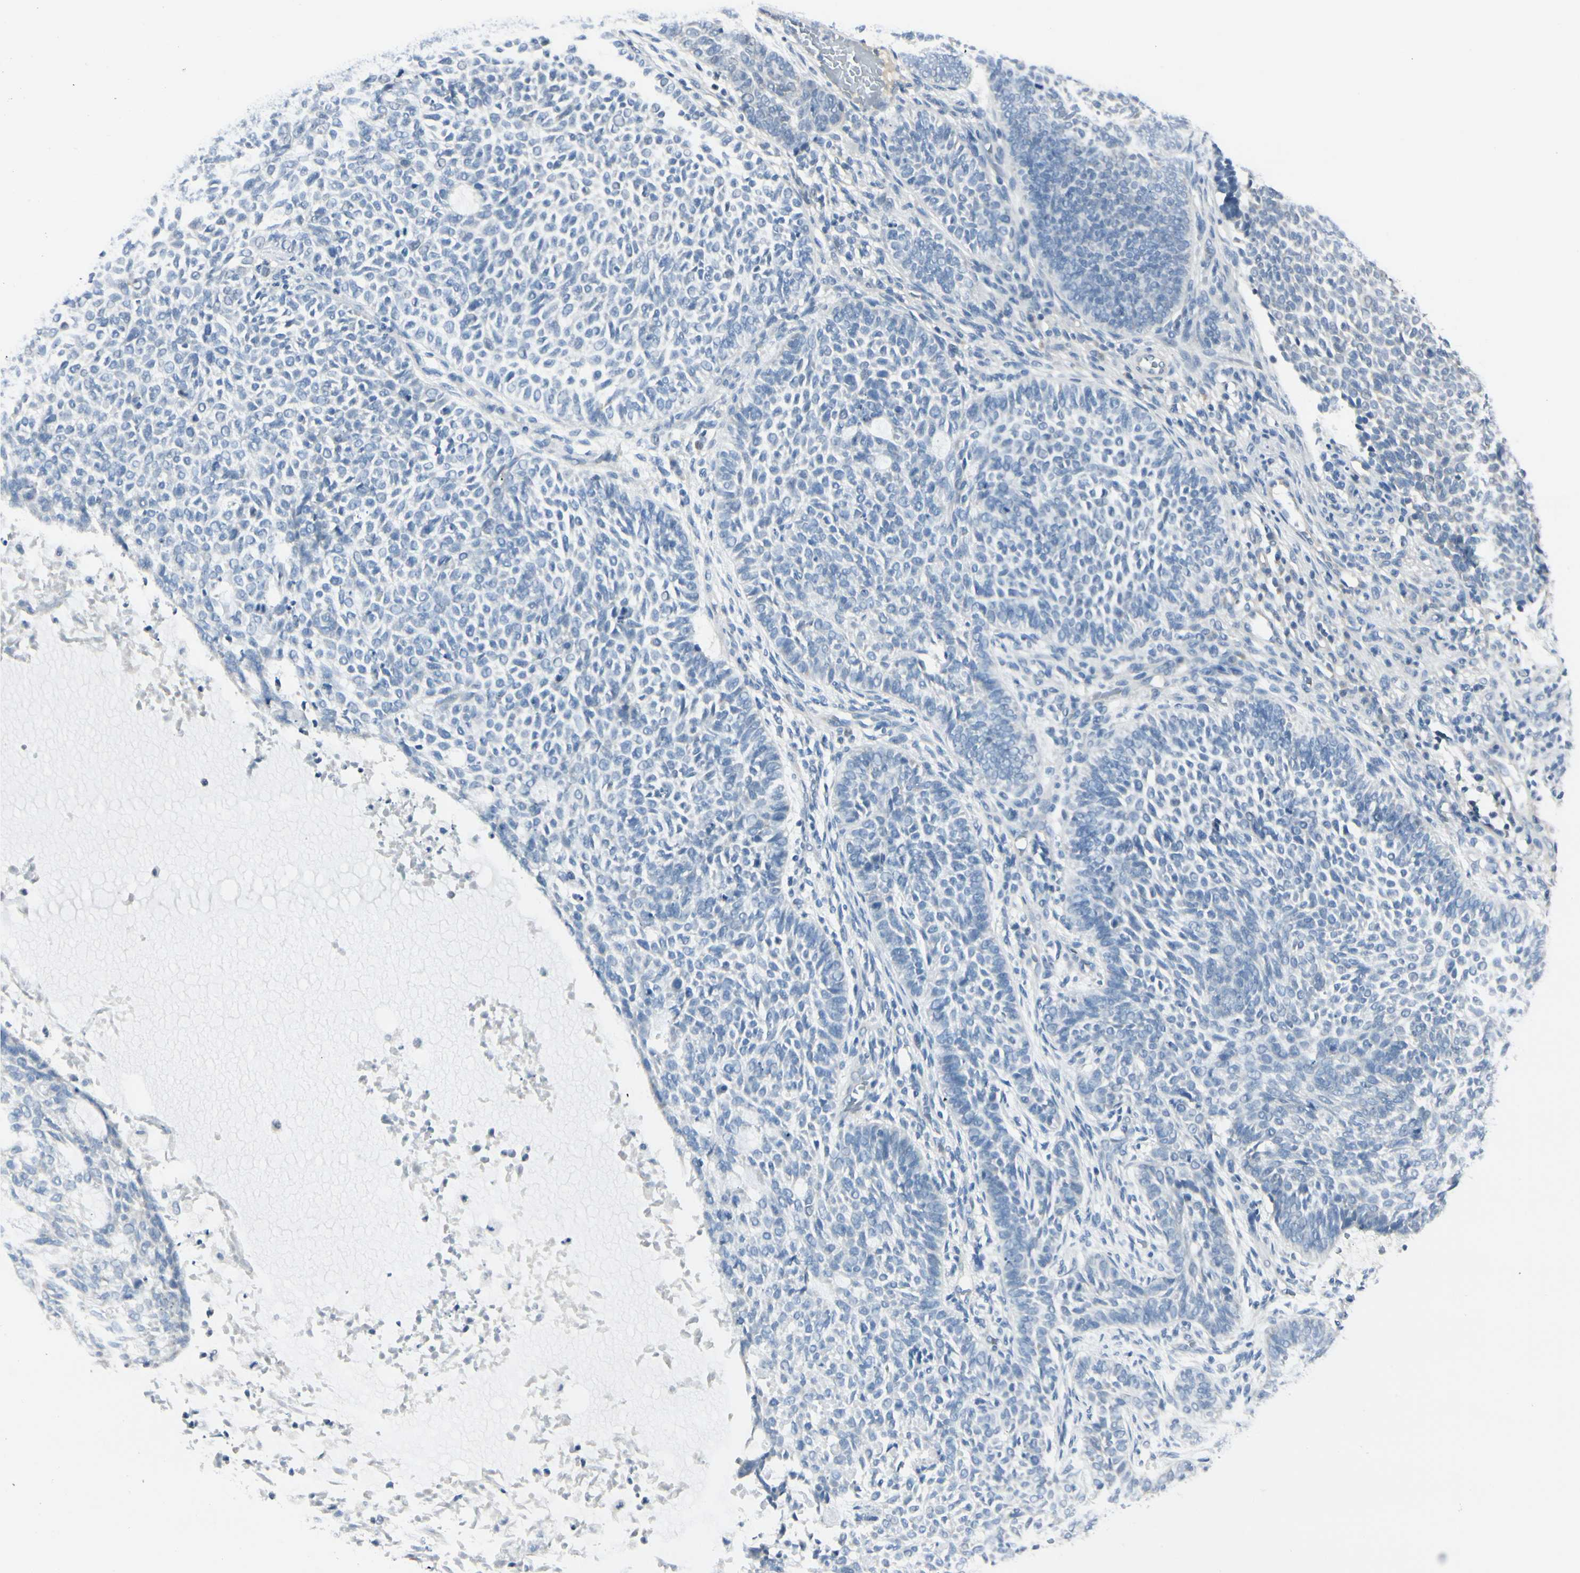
{"staining": {"intensity": "negative", "quantity": "none", "location": "none"}, "tissue": "skin cancer", "cell_type": "Tumor cells", "image_type": "cancer", "snomed": [{"axis": "morphology", "description": "Basal cell carcinoma"}, {"axis": "topography", "description": "Skin"}], "caption": "A high-resolution histopathology image shows immunohistochemistry staining of basal cell carcinoma (skin), which exhibits no significant positivity in tumor cells.", "gene": "CDHR5", "patient": {"sex": "male", "age": 87}}